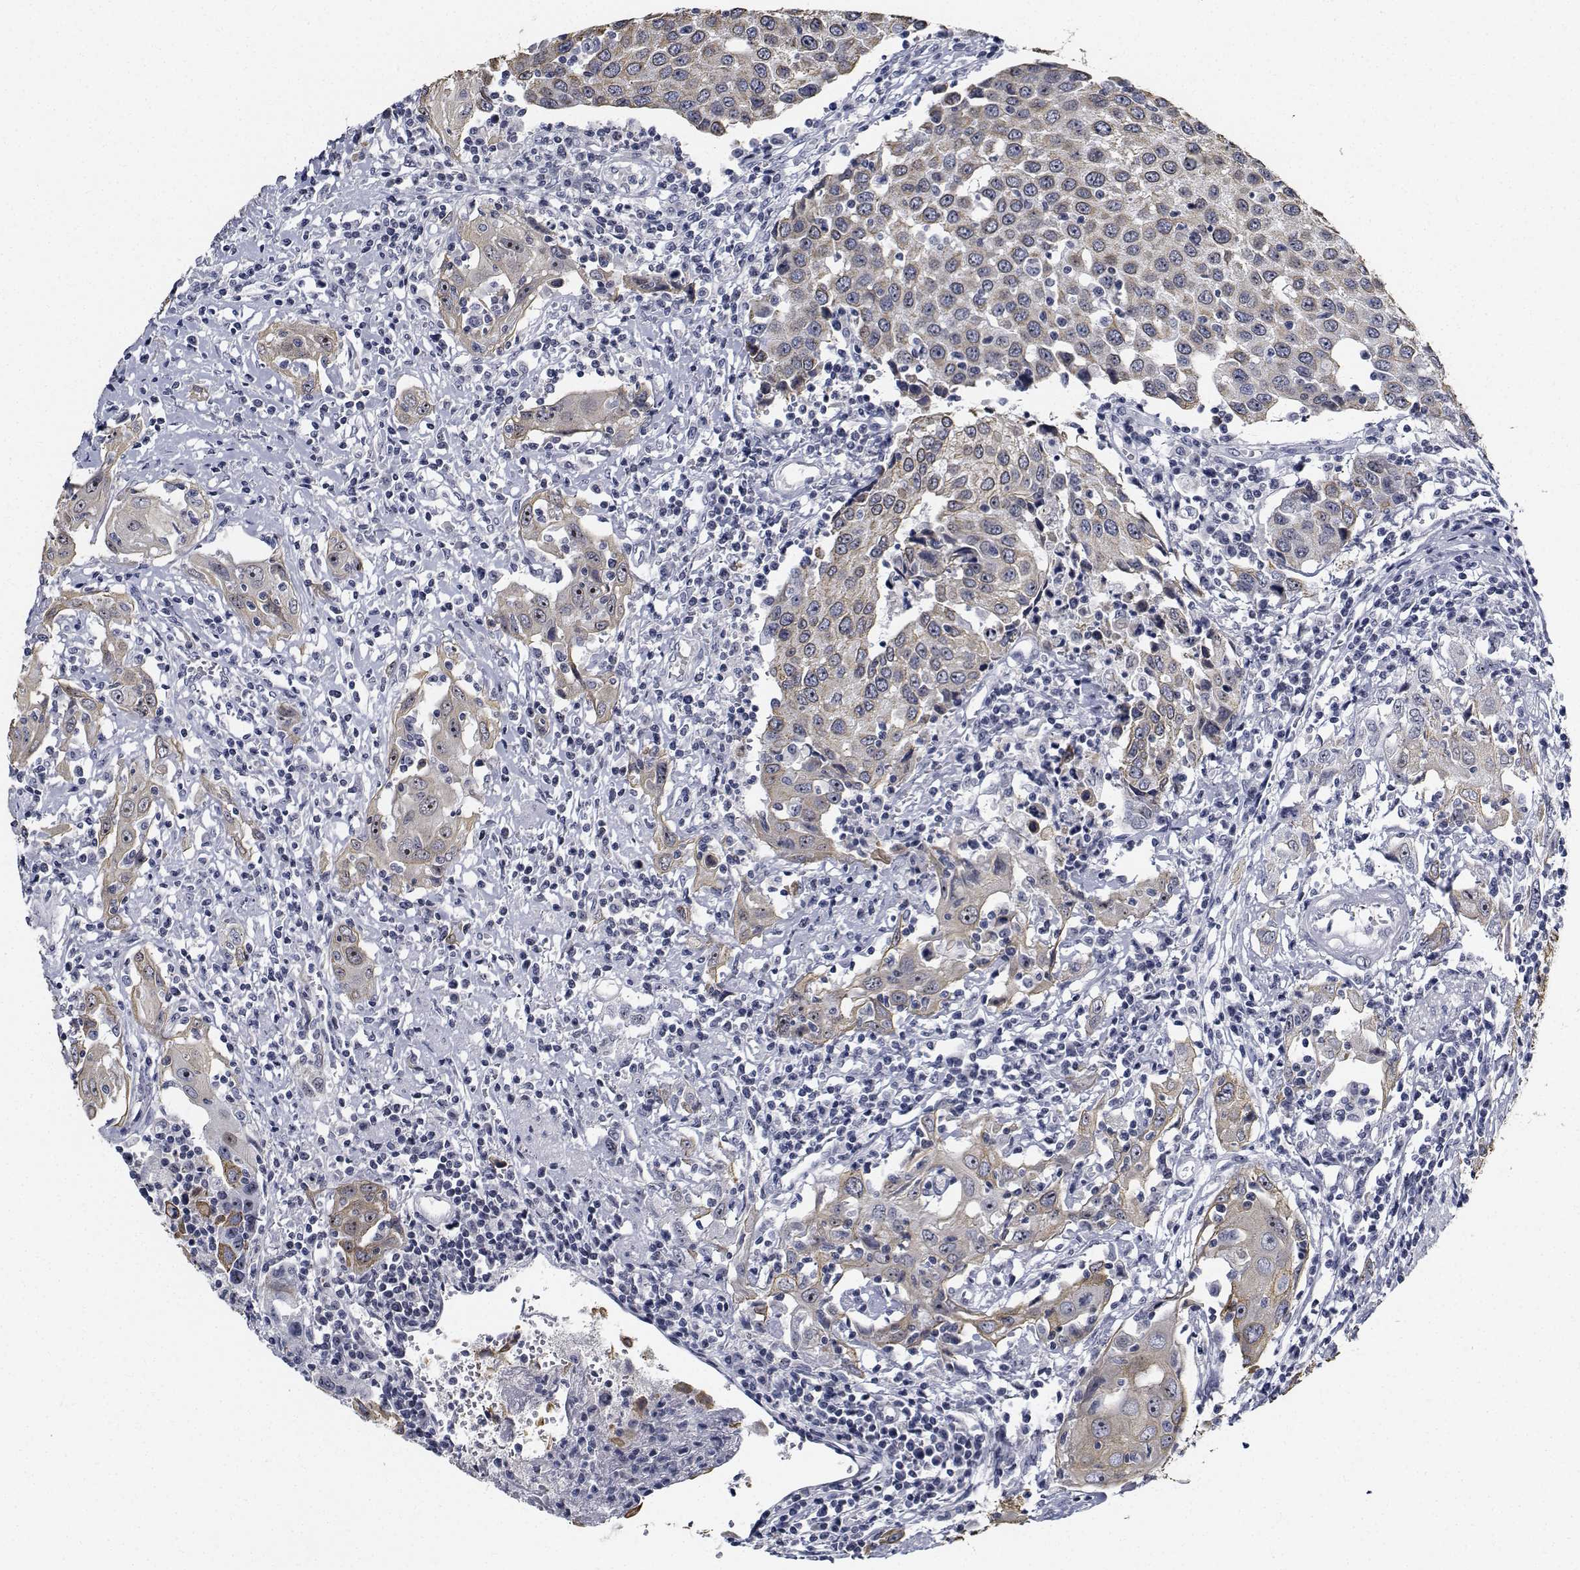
{"staining": {"intensity": "weak", "quantity": "<25%", "location": "cytoplasmic/membranous"}, "tissue": "urothelial cancer", "cell_type": "Tumor cells", "image_type": "cancer", "snomed": [{"axis": "morphology", "description": "Urothelial carcinoma, High grade"}, {"axis": "topography", "description": "Urinary bladder"}], "caption": "A micrograph of urothelial carcinoma (high-grade) stained for a protein exhibits no brown staining in tumor cells.", "gene": "NVL", "patient": {"sex": "female", "age": 85}}